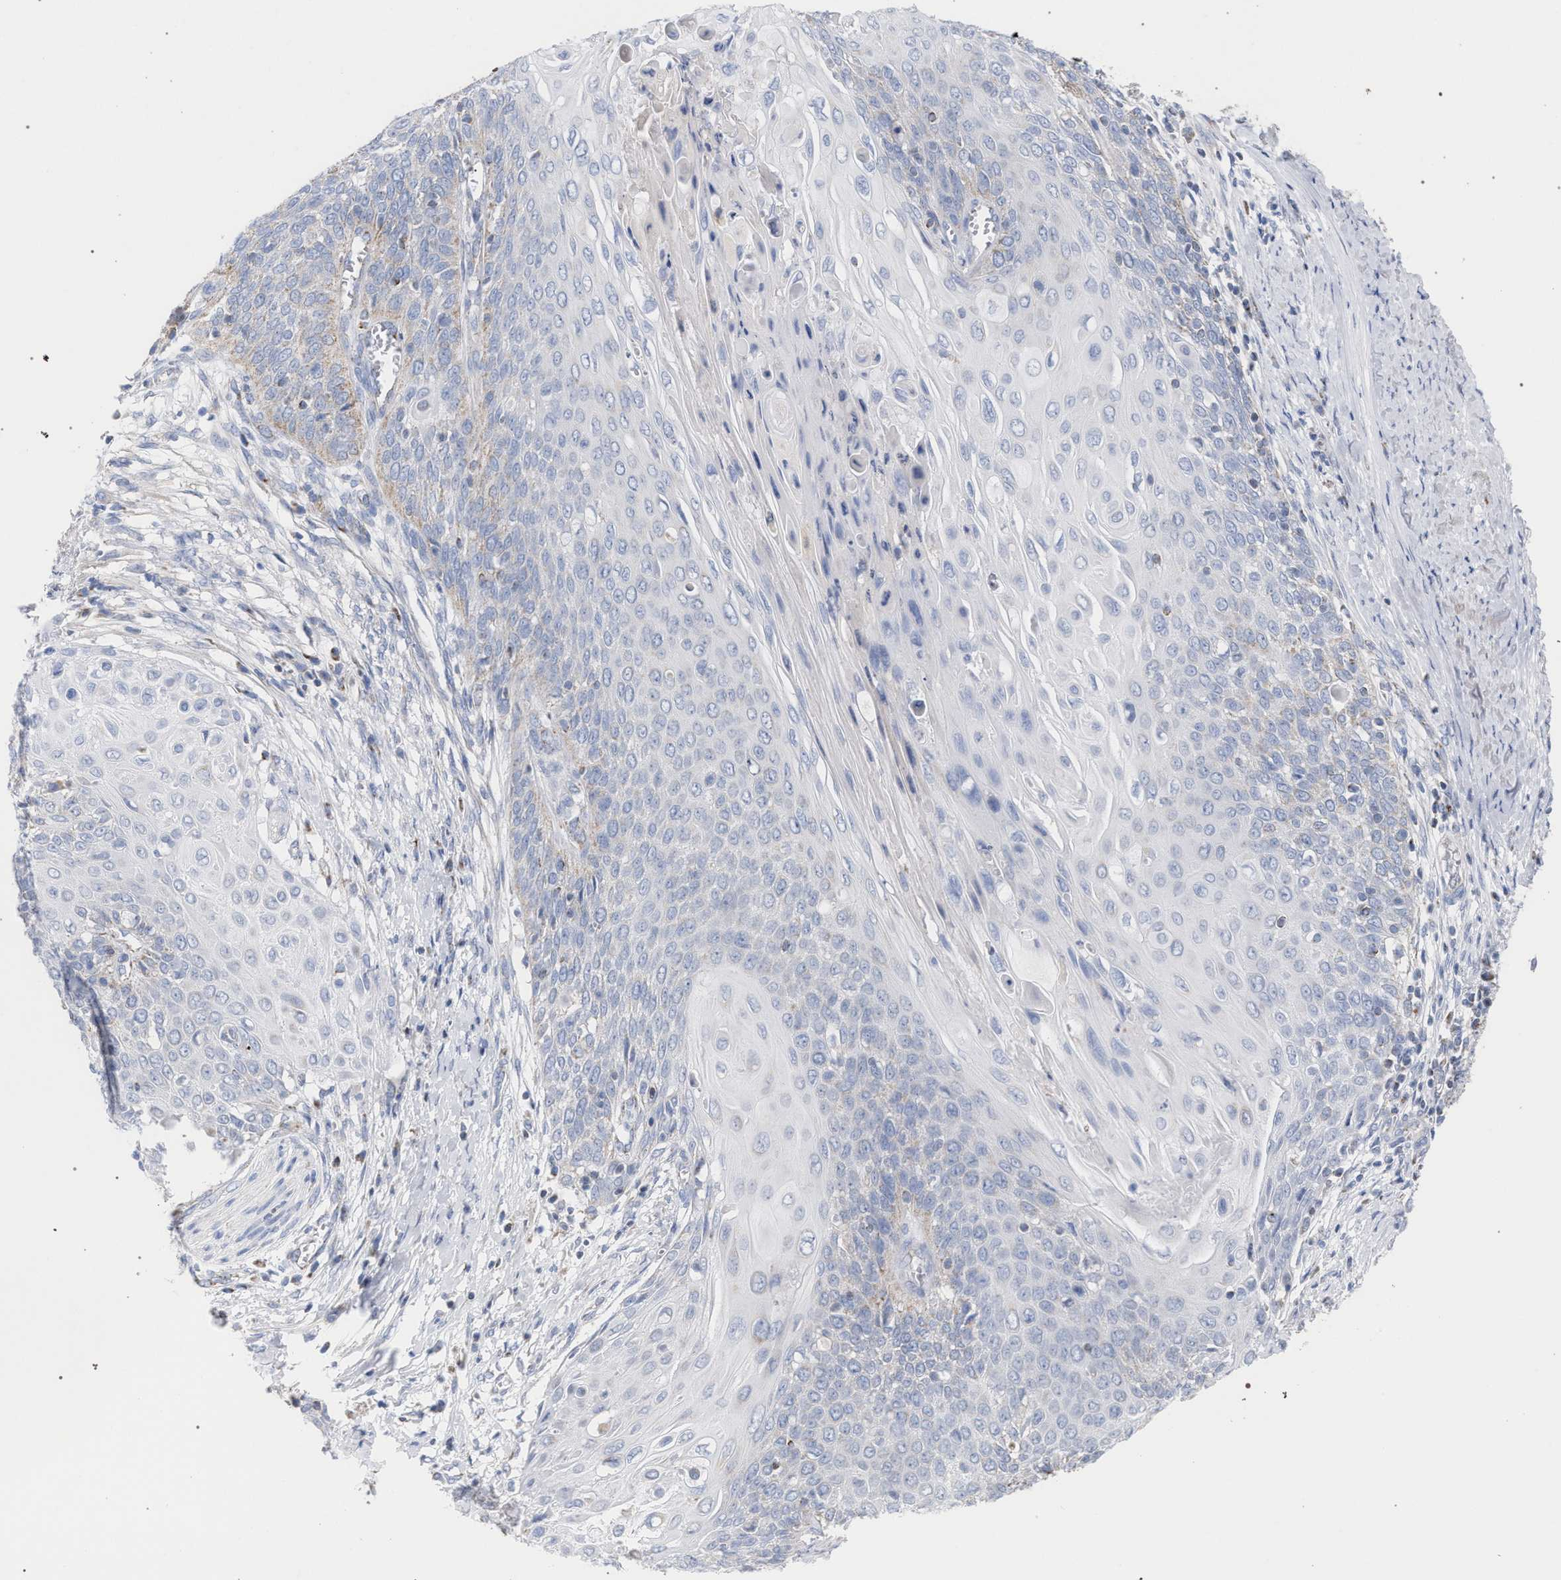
{"staining": {"intensity": "weak", "quantity": "<25%", "location": "cytoplasmic/membranous"}, "tissue": "cervical cancer", "cell_type": "Tumor cells", "image_type": "cancer", "snomed": [{"axis": "morphology", "description": "Squamous cell carcinoma, NOS"}, {"axis": "topography", "description": "Cervix"}], "caption": "An immunohistochemistry (IHC) micrograph of cervical squamous cell carcinoma is shown. There is no staining in tumor cells of cervical squamous cell carcinoma.", "gene": "ECI2", "patient": {"sex": "female", "age": 39}}